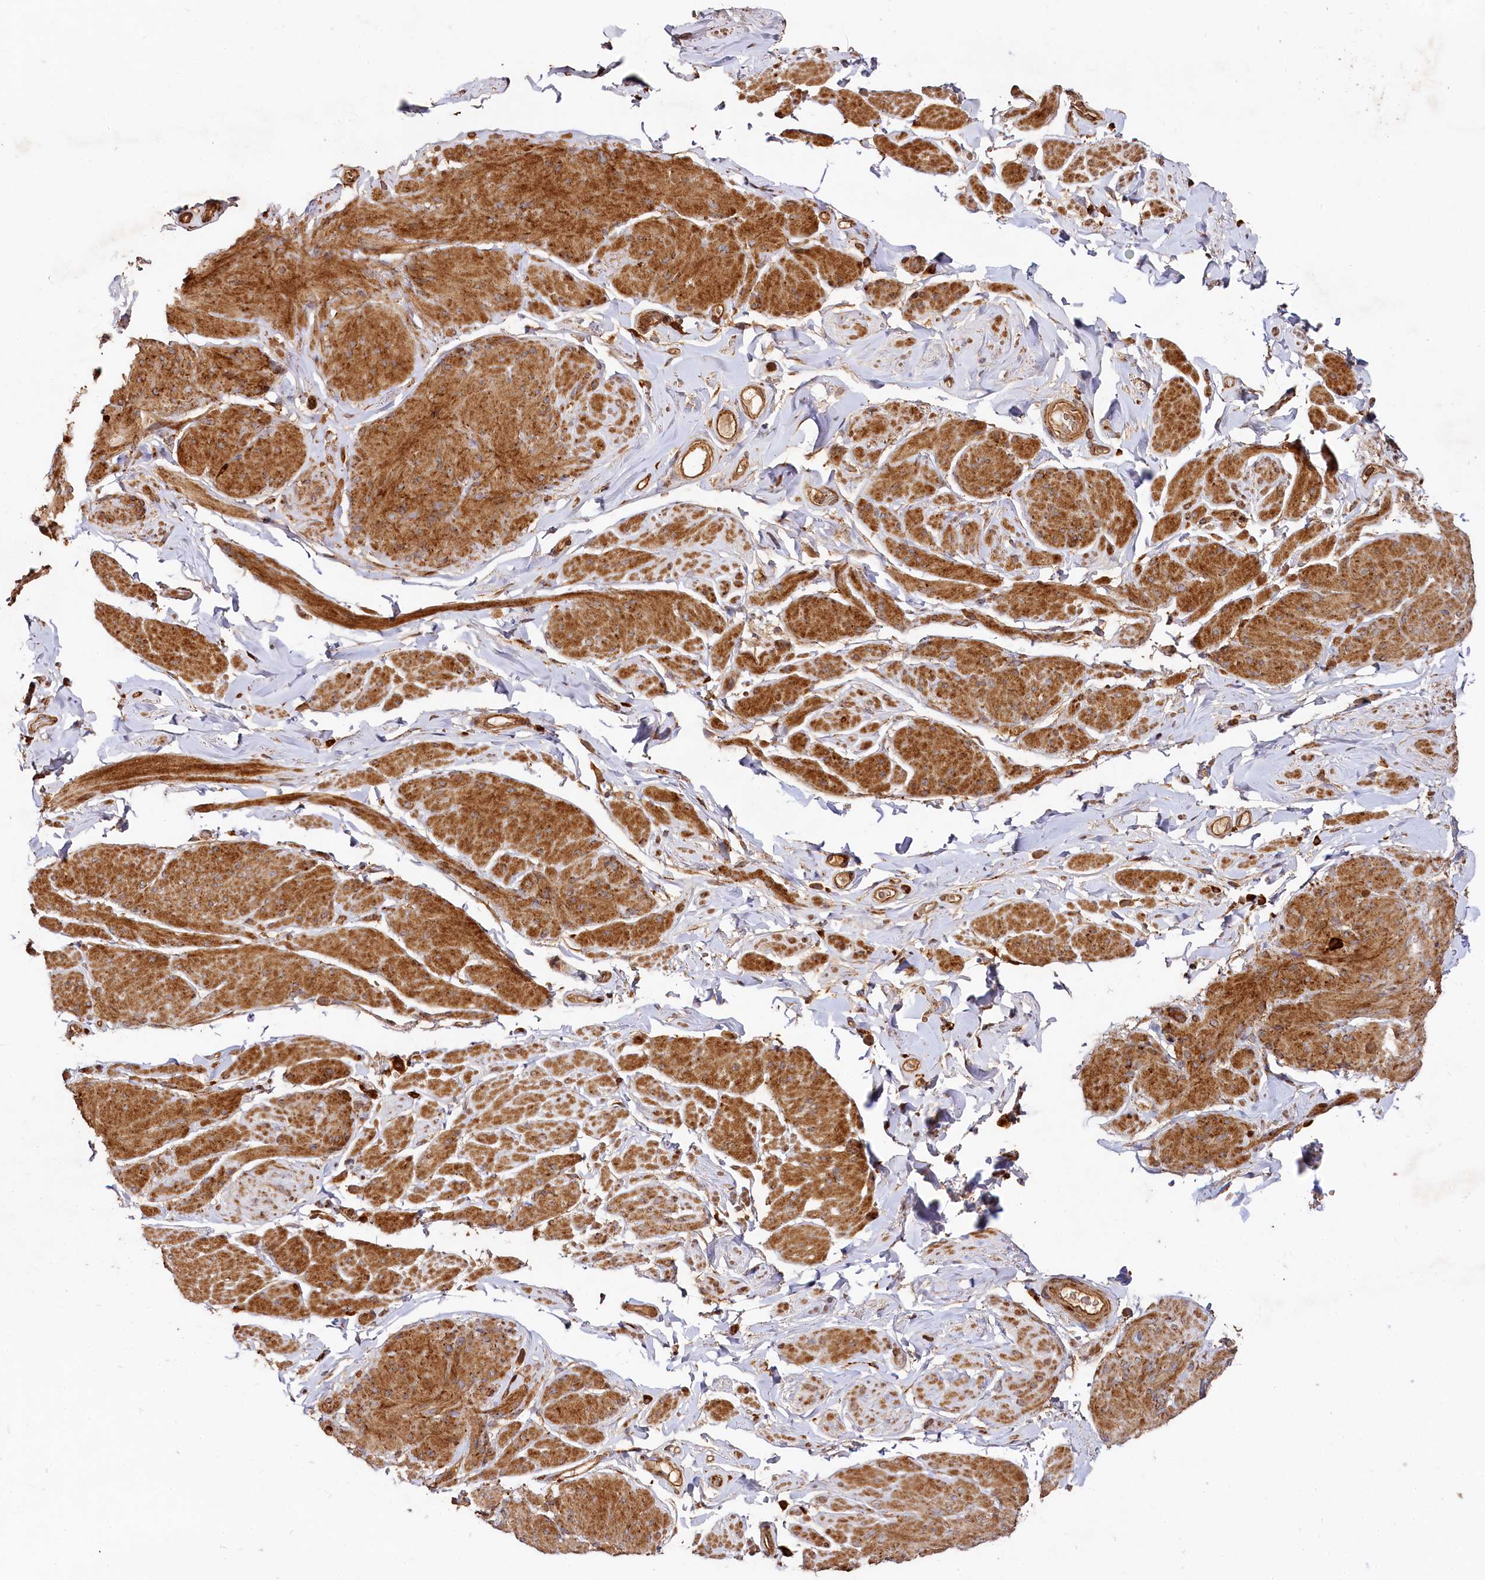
{"staining": {"intensity": "strong", "quantity": ">75%", "location": "cytoplasmic/membranous"}, "tissue": "smooth muscle", "cell_type": "Smooth muscle cells", "image_type": "normal", "snomed": [{"axis": "morphology", "description": "Normal tissue, NOS"}, {"axis": "topography", "description": "Smooth muscle"}, {"axis": "topography", "description": "Peripheral nerve tissue"}], "caption": "Protein analysis of unremarkable smooth muscle shows strong cytoplasmic/membranous staining in about >75% of smooth muscle cells. Using DAB (brown) and hematoxylin (blue) stains, captured at high magnification using brightfield microscopy.", "gene": "WDR73", "patient": {"sex": "male", "age": 69}}